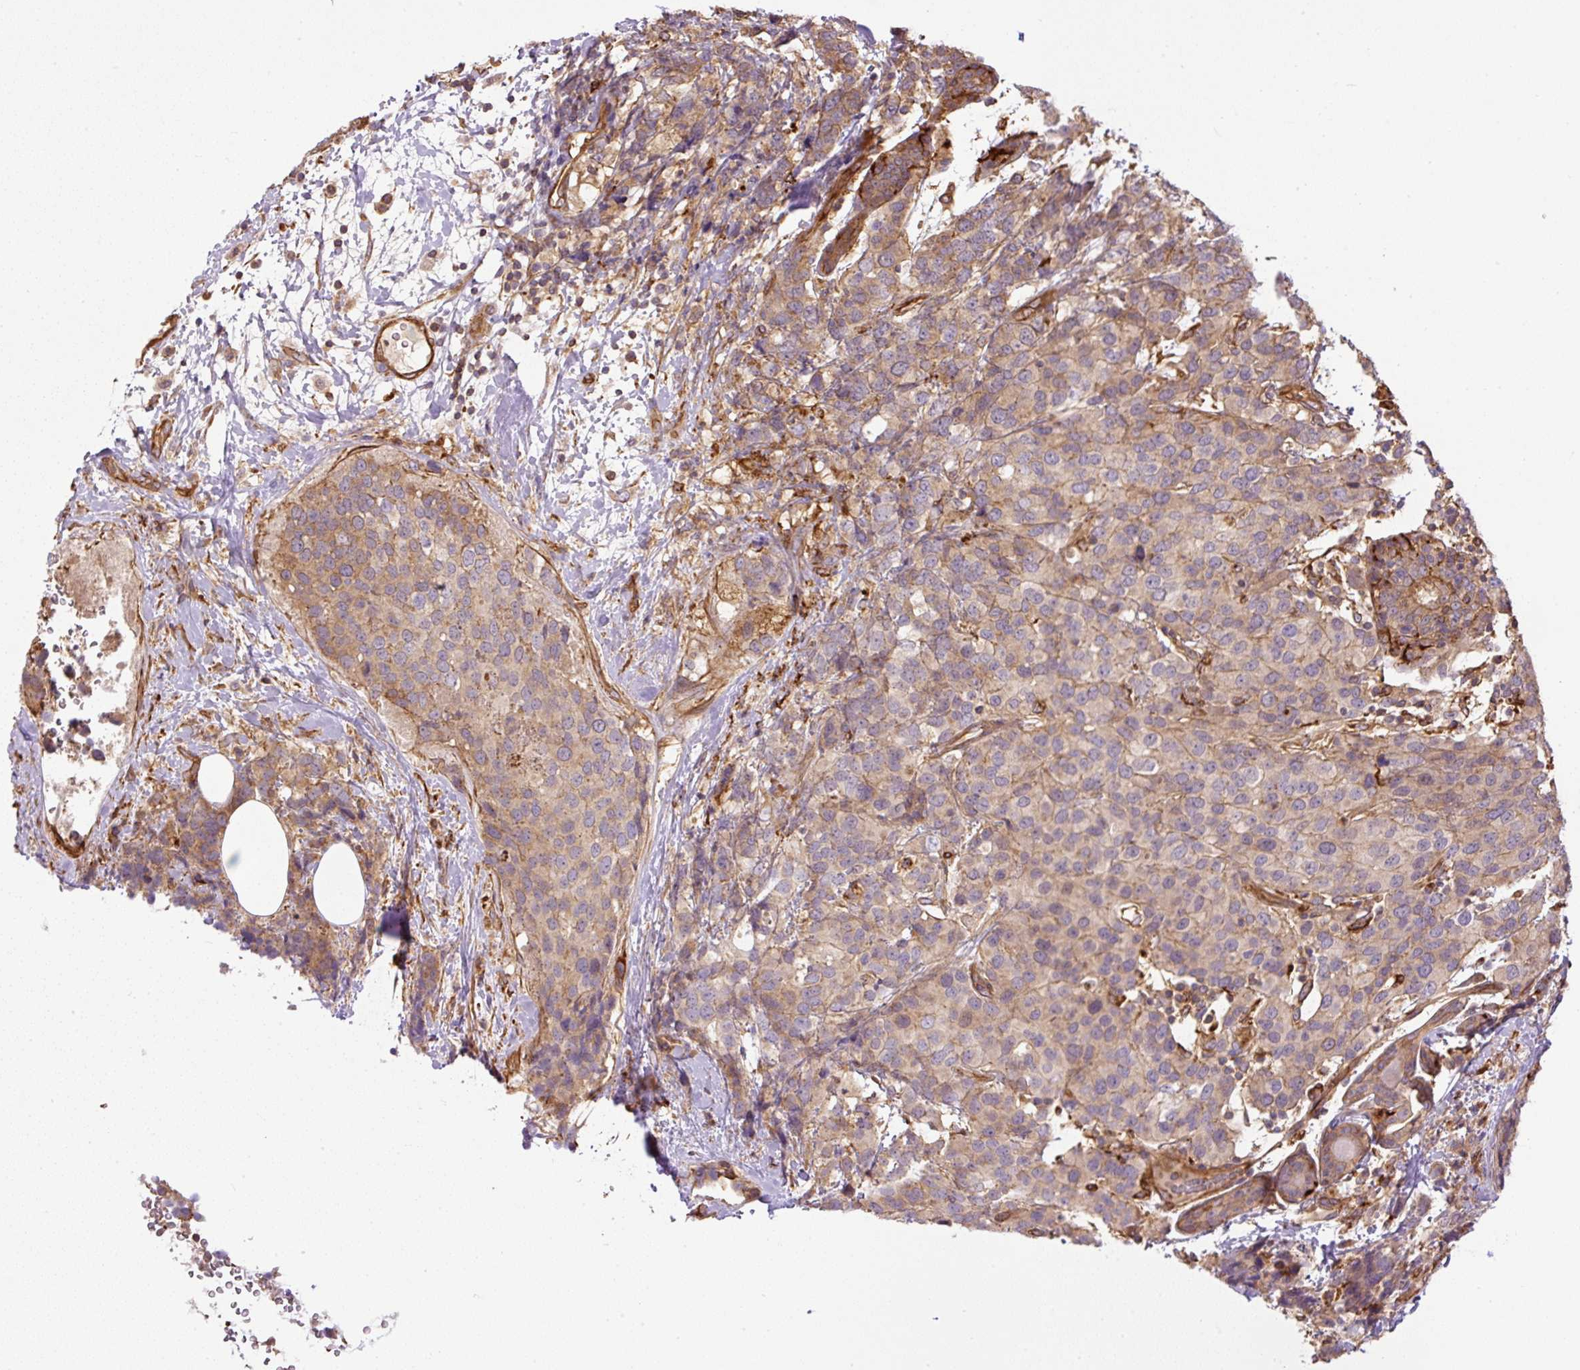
{"staining": {"intensity": "moderate", "quantity": "25%-75%", "location": "cytoplasmic/membranous"}, "tissue": "breast cancer", "cell_type": "Tumor cells", "image_type": "cancer", "snomed": [{"axis": "morphology", "description": "Lobular carcinoma"}, {"axis": "topography", "description": "Breast"}], "caption": "This is an image of immunohistochemistry staining of breast lobular carcinoma, which shows moderate expression in the cytoplasmic/membranous of tumor cells.", "gene": "B3GALT5", "patient": {"sex": "female", "age": 59}}